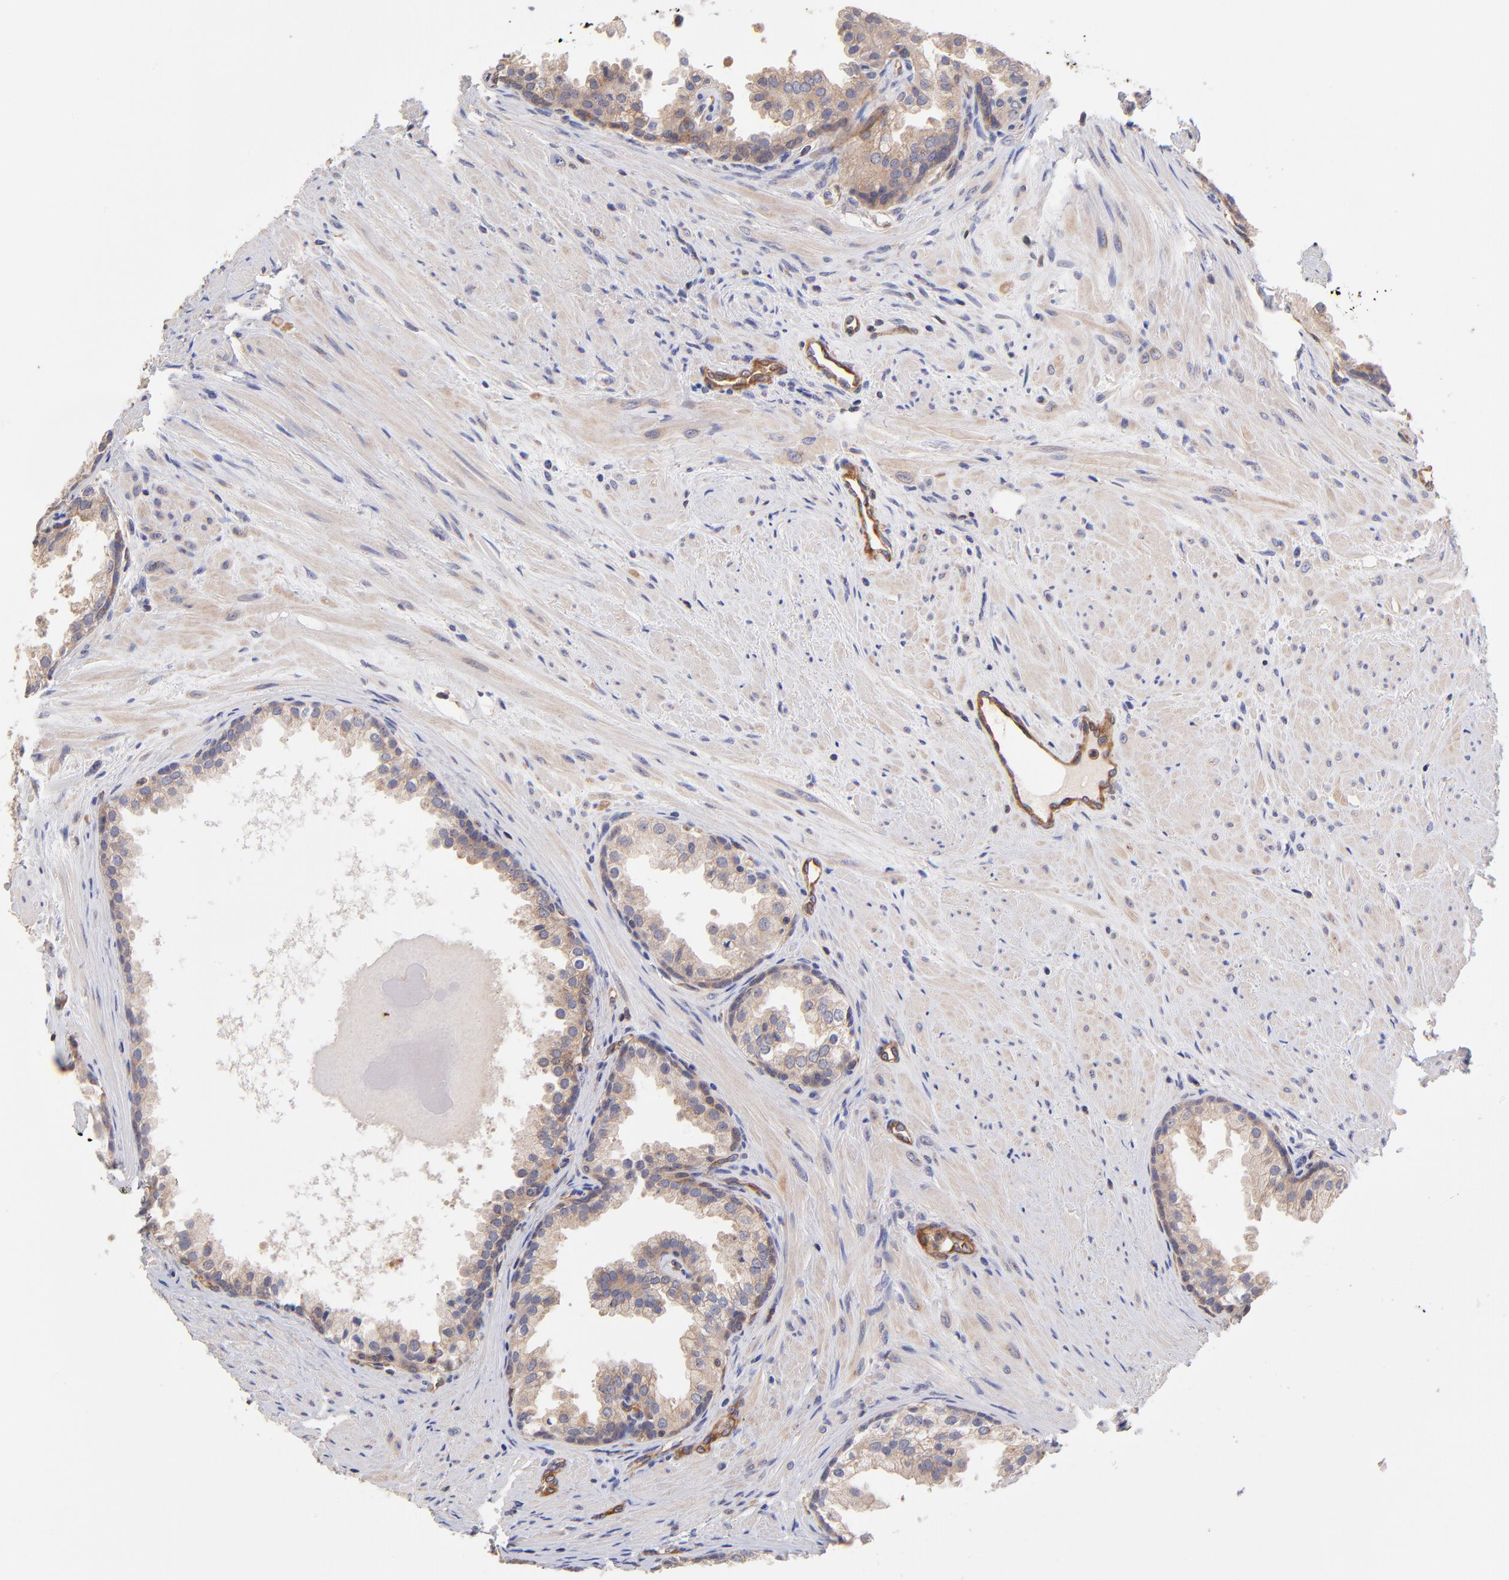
{"staining": {"intensity": "weak", "quantity": "25%-75%", "location": "cytoplasmic/membranous"}, "tissue": "prostate cancer", "cell_type": "Tumor cells", "image_type": "cancer", "snomed": [{"axis": "morphology", "description": "Adenocarcinoma, Medium grade"}, {"axis": "topography", "description": "Prostate"}], "caption": "Protein staining exhibits weak cytoplasmic/membranous positivity in approximately 25%-75% of tumor cells in prostate cancer (medium-grade adenocarcinoma).", "gene": "ASB7", "patient": {"sex": "male", "age": 70}}